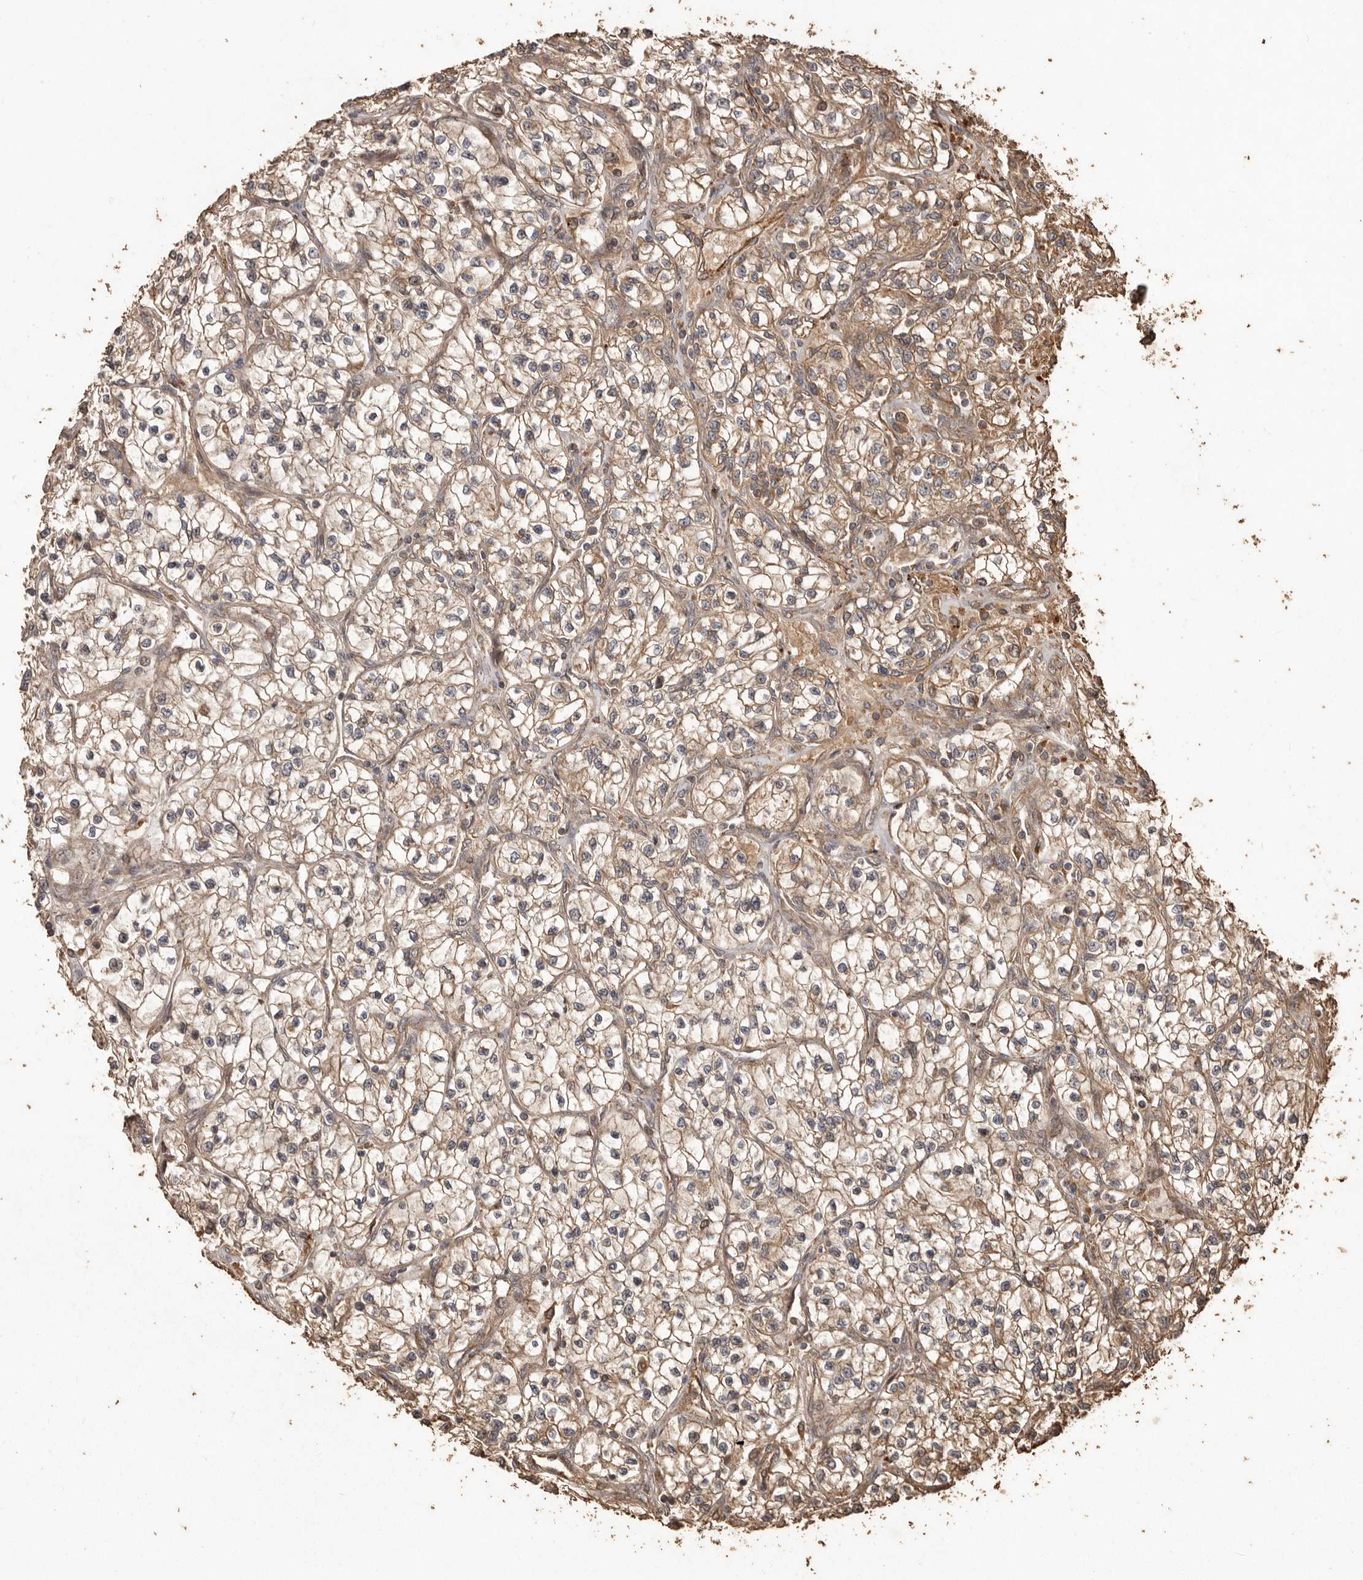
{"staining": {"intensity": "weak", "quantity": ">75%", "location": "cytoplasmic/membranous"}, "tissue": "renal cancer", "cell_type": "Tumor cells", "image_type": "cancer", "snomed": [{"axis": "morphology", "description": "Adenocarcinoma, NOS"}, {"axis": "topography", "description": "Kidney"}], "caption": "Renal cancer stained with DAB IHC shows low levels of weak cytoplasmic/membranous positivity in approximately >75% of tumor cells.", "gene": "NUP43", "patient": {"sex": "female", "age": 57}}